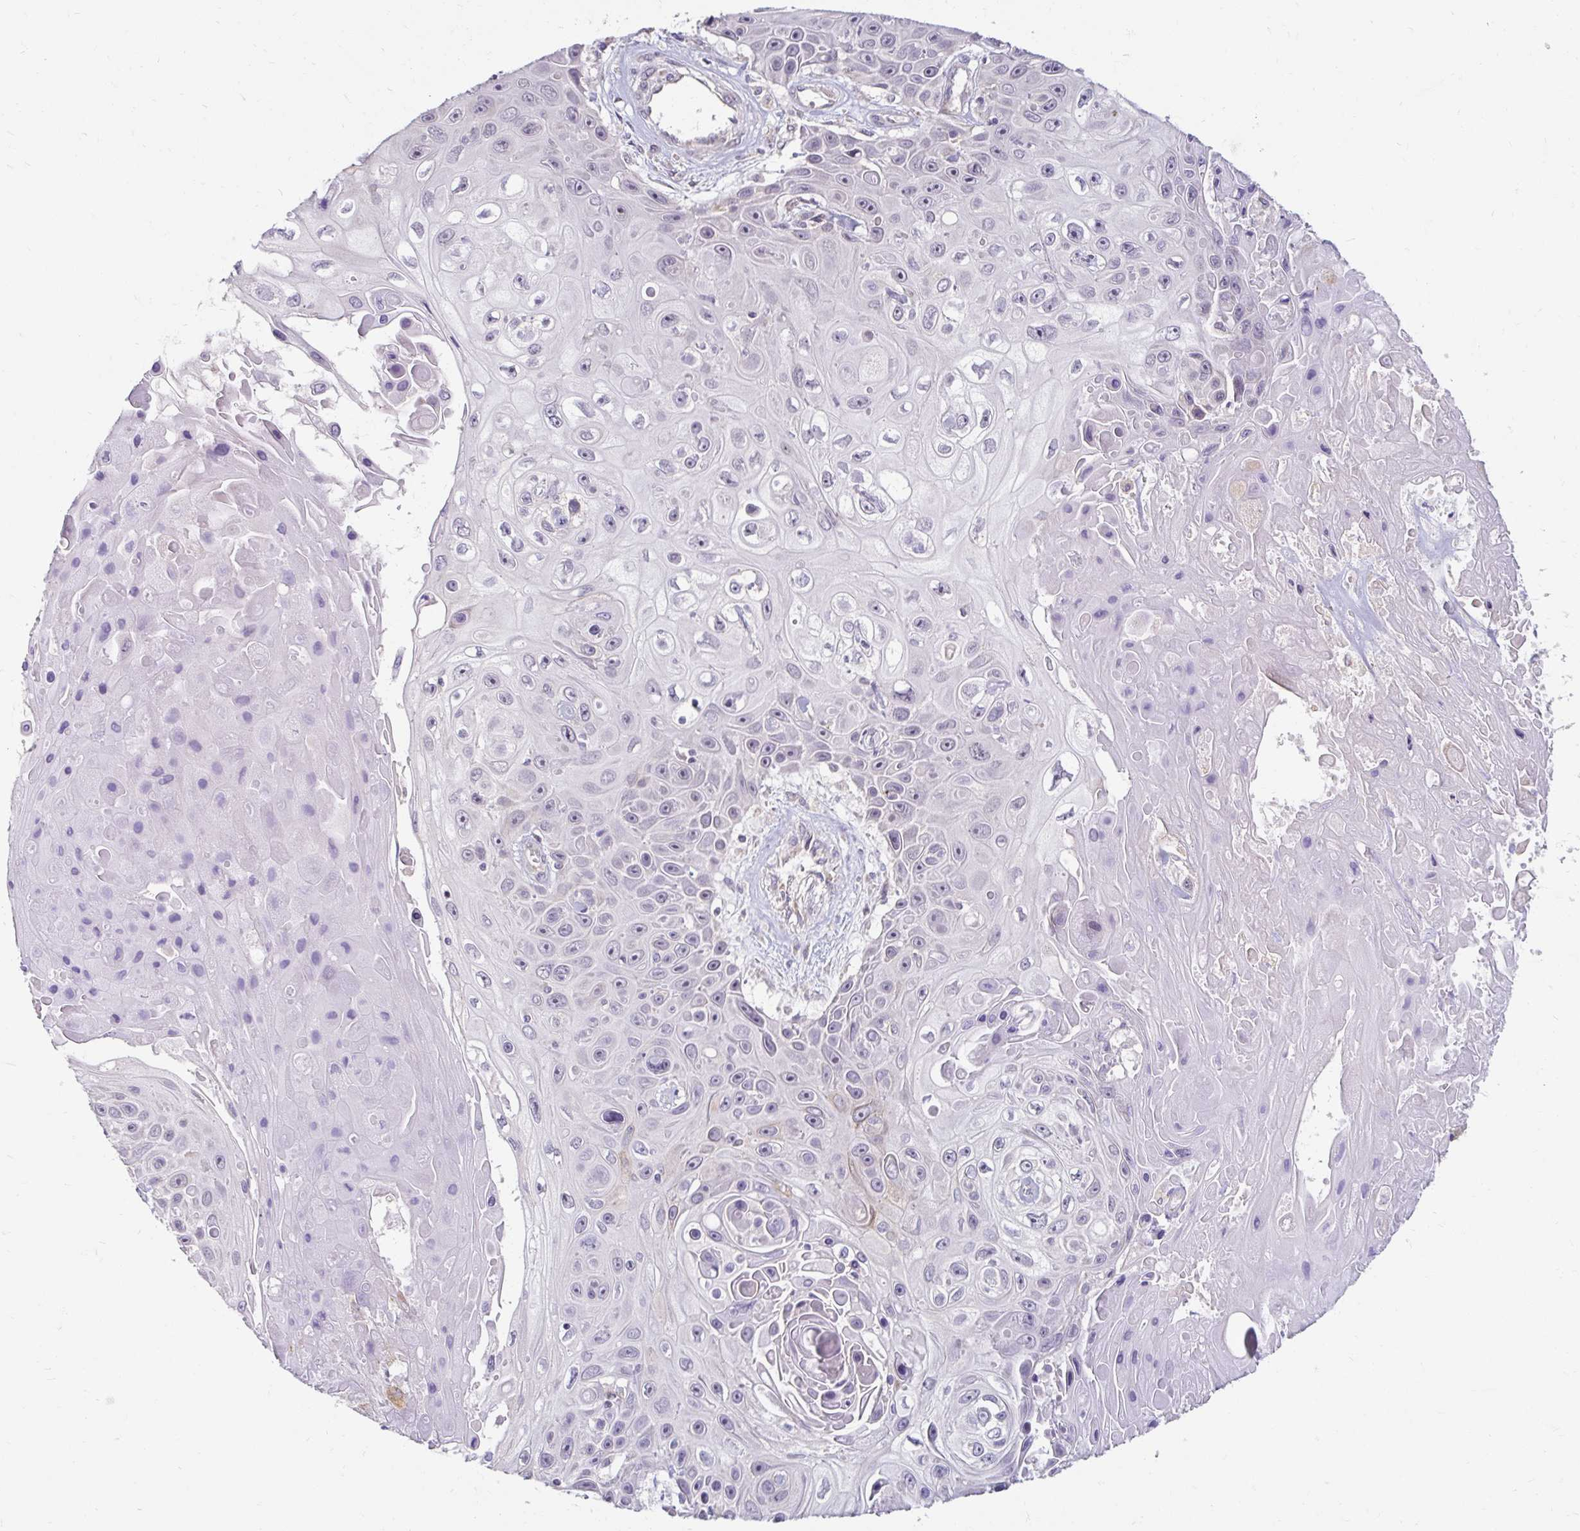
{"staining": {"intensity": "negative", "quantity": "none", "location": "none"}, "tissue": "skin cancer", "cell_type": "Tumor cells", "image_type": "cancer", "snomed": [{"axis": "morphology", "description": "Squamous cell carcinoma, NOS"}, {"axis": "topography", "description": "Skin"}], "caption": "High magnification brightfield microscopy of skin cancer stained with DAB (3,3'-diaminobenzidine) (brown) and counterstained with hematoxylin (blue): tumor cells show no significant expression.", "gene": "DDN", "patient": {"sex": "male", "age": 82}}